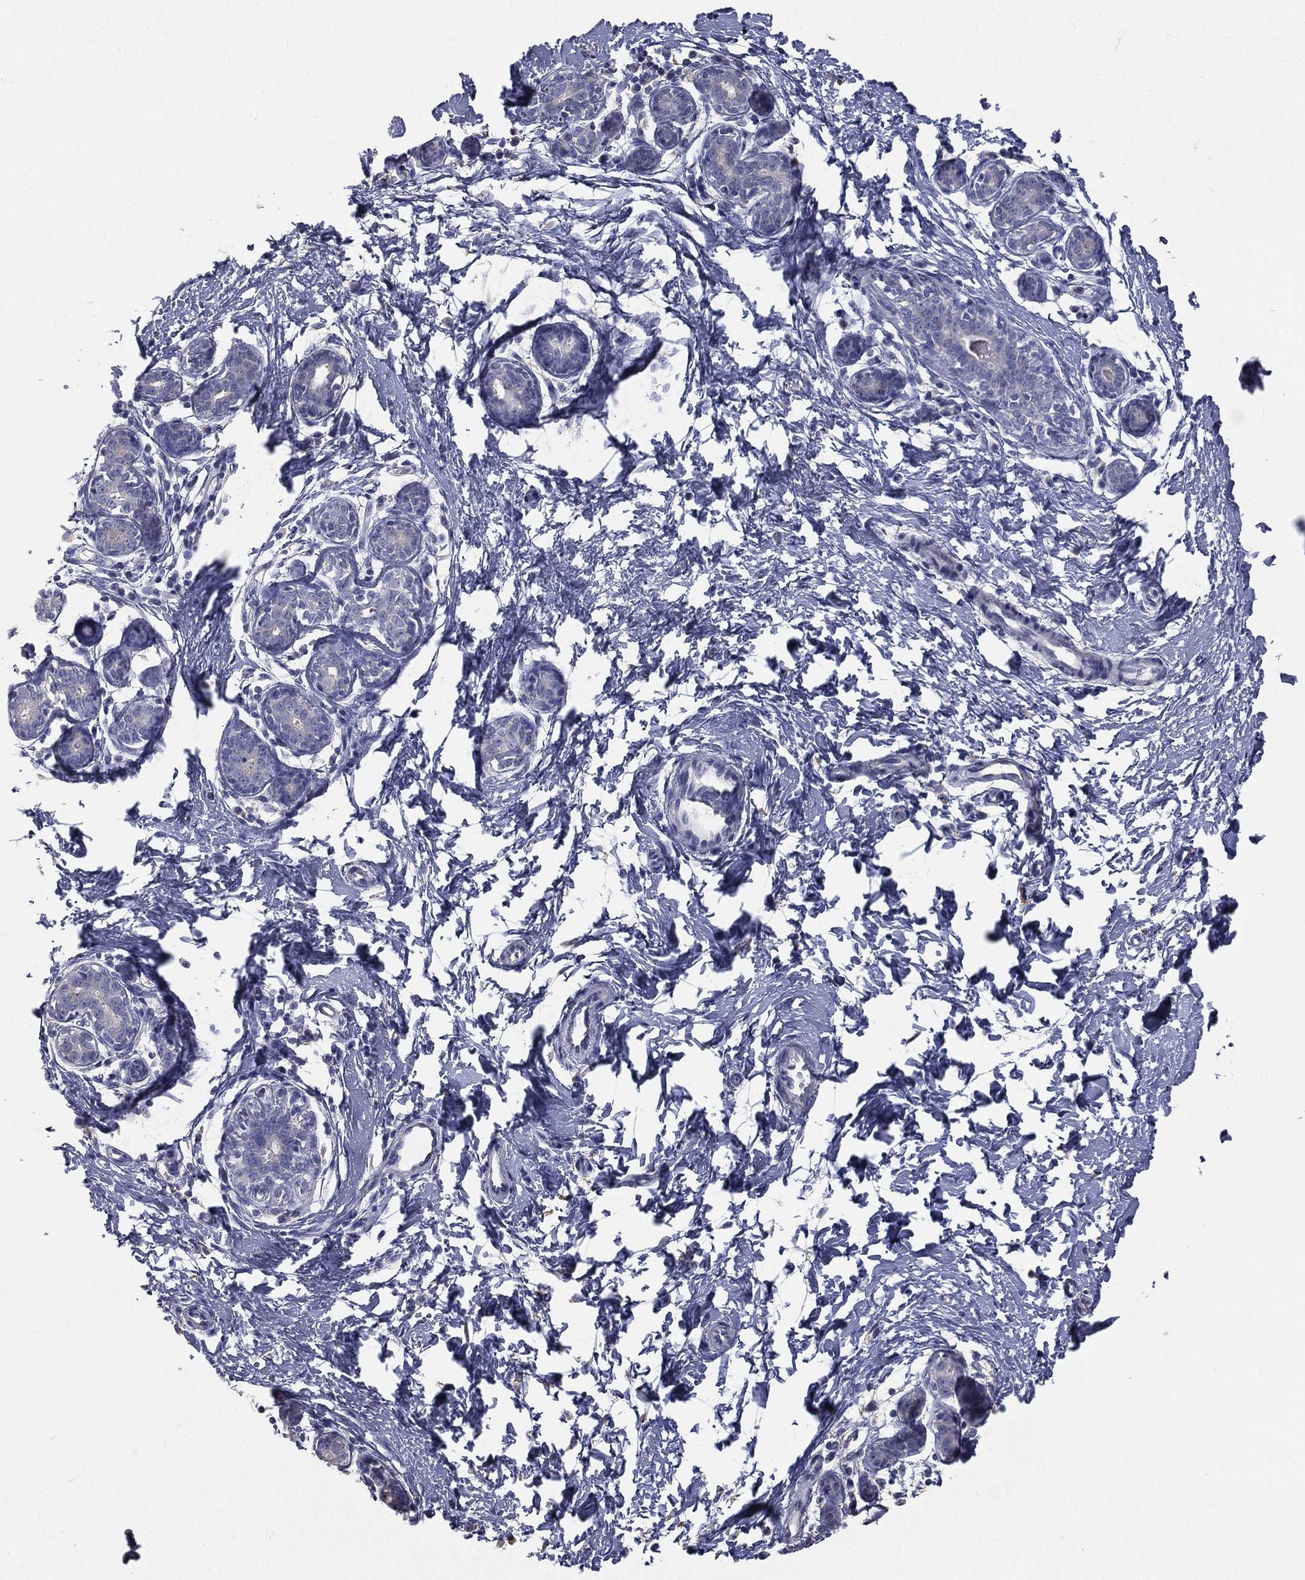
{"staining": {"intensity": "negative", "quantity": "none", "location": "none"}, "tissue": "breast", "cell_type": "Adipocytes", "image_type": "normal", "snomed": [{"axis": "morphology", "description": "Normal tissue, NOS"}, {"axis": "topography", "description": "Breast"}], "caption": "Breast was stained to show a protein in brown. There is no significant positivity in adipocytes. The staining is performed using DAB brown chromogen with nuclei counter-stained in using hematoxylin.", "gene": "MUC13", "patient": {"sex": "female", "age": 37}}